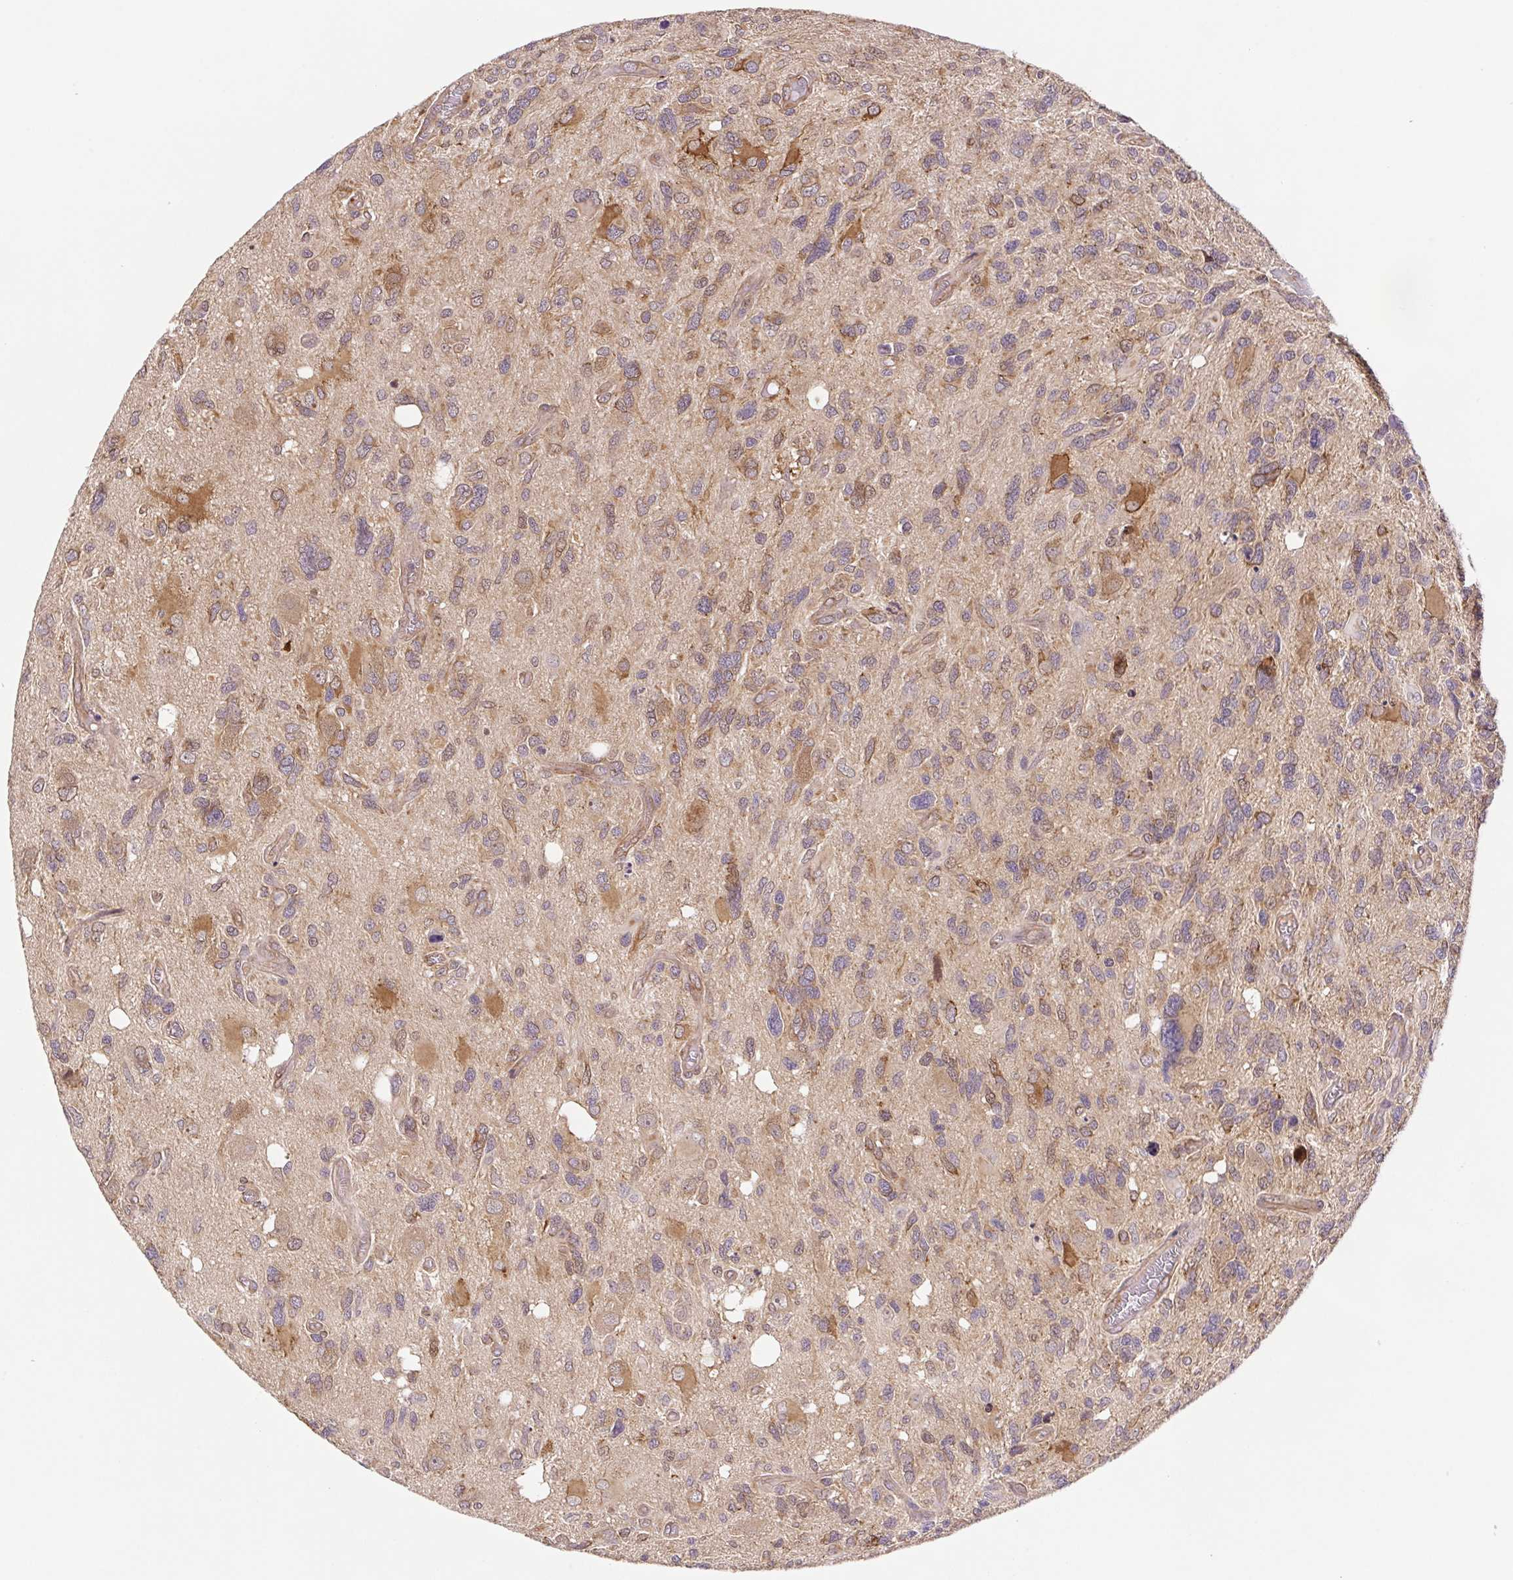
{"staining": {"intensity": "moderate", "quantity": "25%-75%", "location": "cytoplasmic/membranous"}, "tissue": "glioma", "cell_type": "Tumor cells", "image_type": "cancer", "snomed": [{"axis": "morphology", "description": "Glioma, malignant, High grade"}, {"axis": "topography", "description": "Brain"}], "caption": "Immunohistochemistry staining of malignant high-grade glioma, which reveals medium levels of moderate cytoplasmic/membranous positivity in approximately 25%-75% of tumor cells indicating moderate cytoplasmic/membranous protein expression. The staining was performed using DAB (3,3'-diaminobenzidine) (brown) for protein detection and nuclei were counterstained in hematoxylin (blue).", "gene": "LYPD5", "patient": {"sex": "male", "age": 49}}